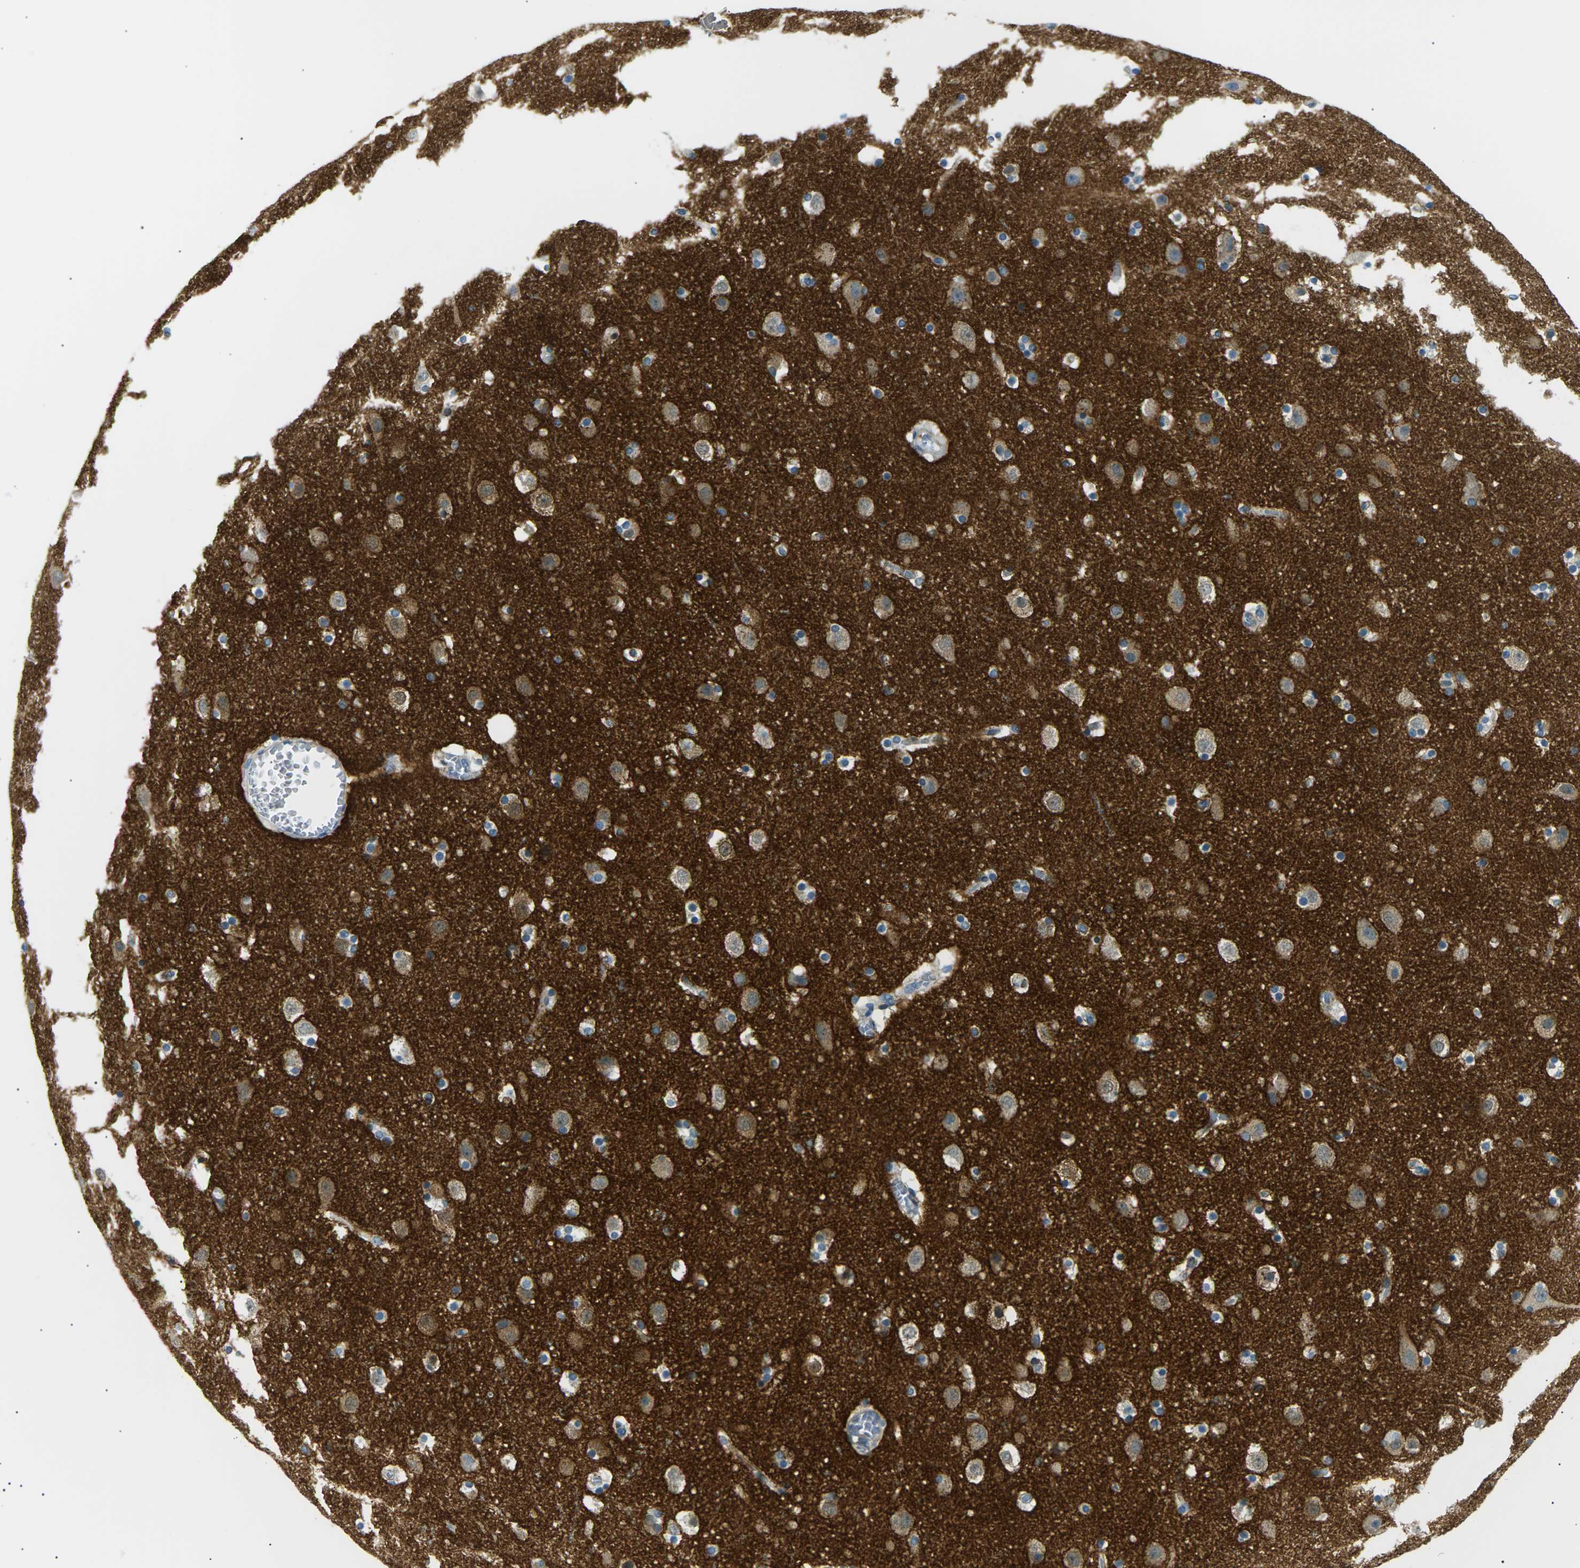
{"staining": {"intensity": "weak", "quantity": "25%-75%", "location": "cytoplasmic/membranous"}, "tissue": "cerebral cortex", "cell_type": "Endothelial cells", "image_type": "normal", "snomed": [{"axis": "morphology", "description": "Normal tissue, NOS"}, {"axis": "topography", "description": "Cerebral cortex"}], "caption": "Protein staining of benign cerebral cortex shows weak cytoplasmic/membranous positivity in about 25%-75% of endothelial cells.", "gene": "SEPTIN5", "patient": {"sex": "male", "age": 45}}